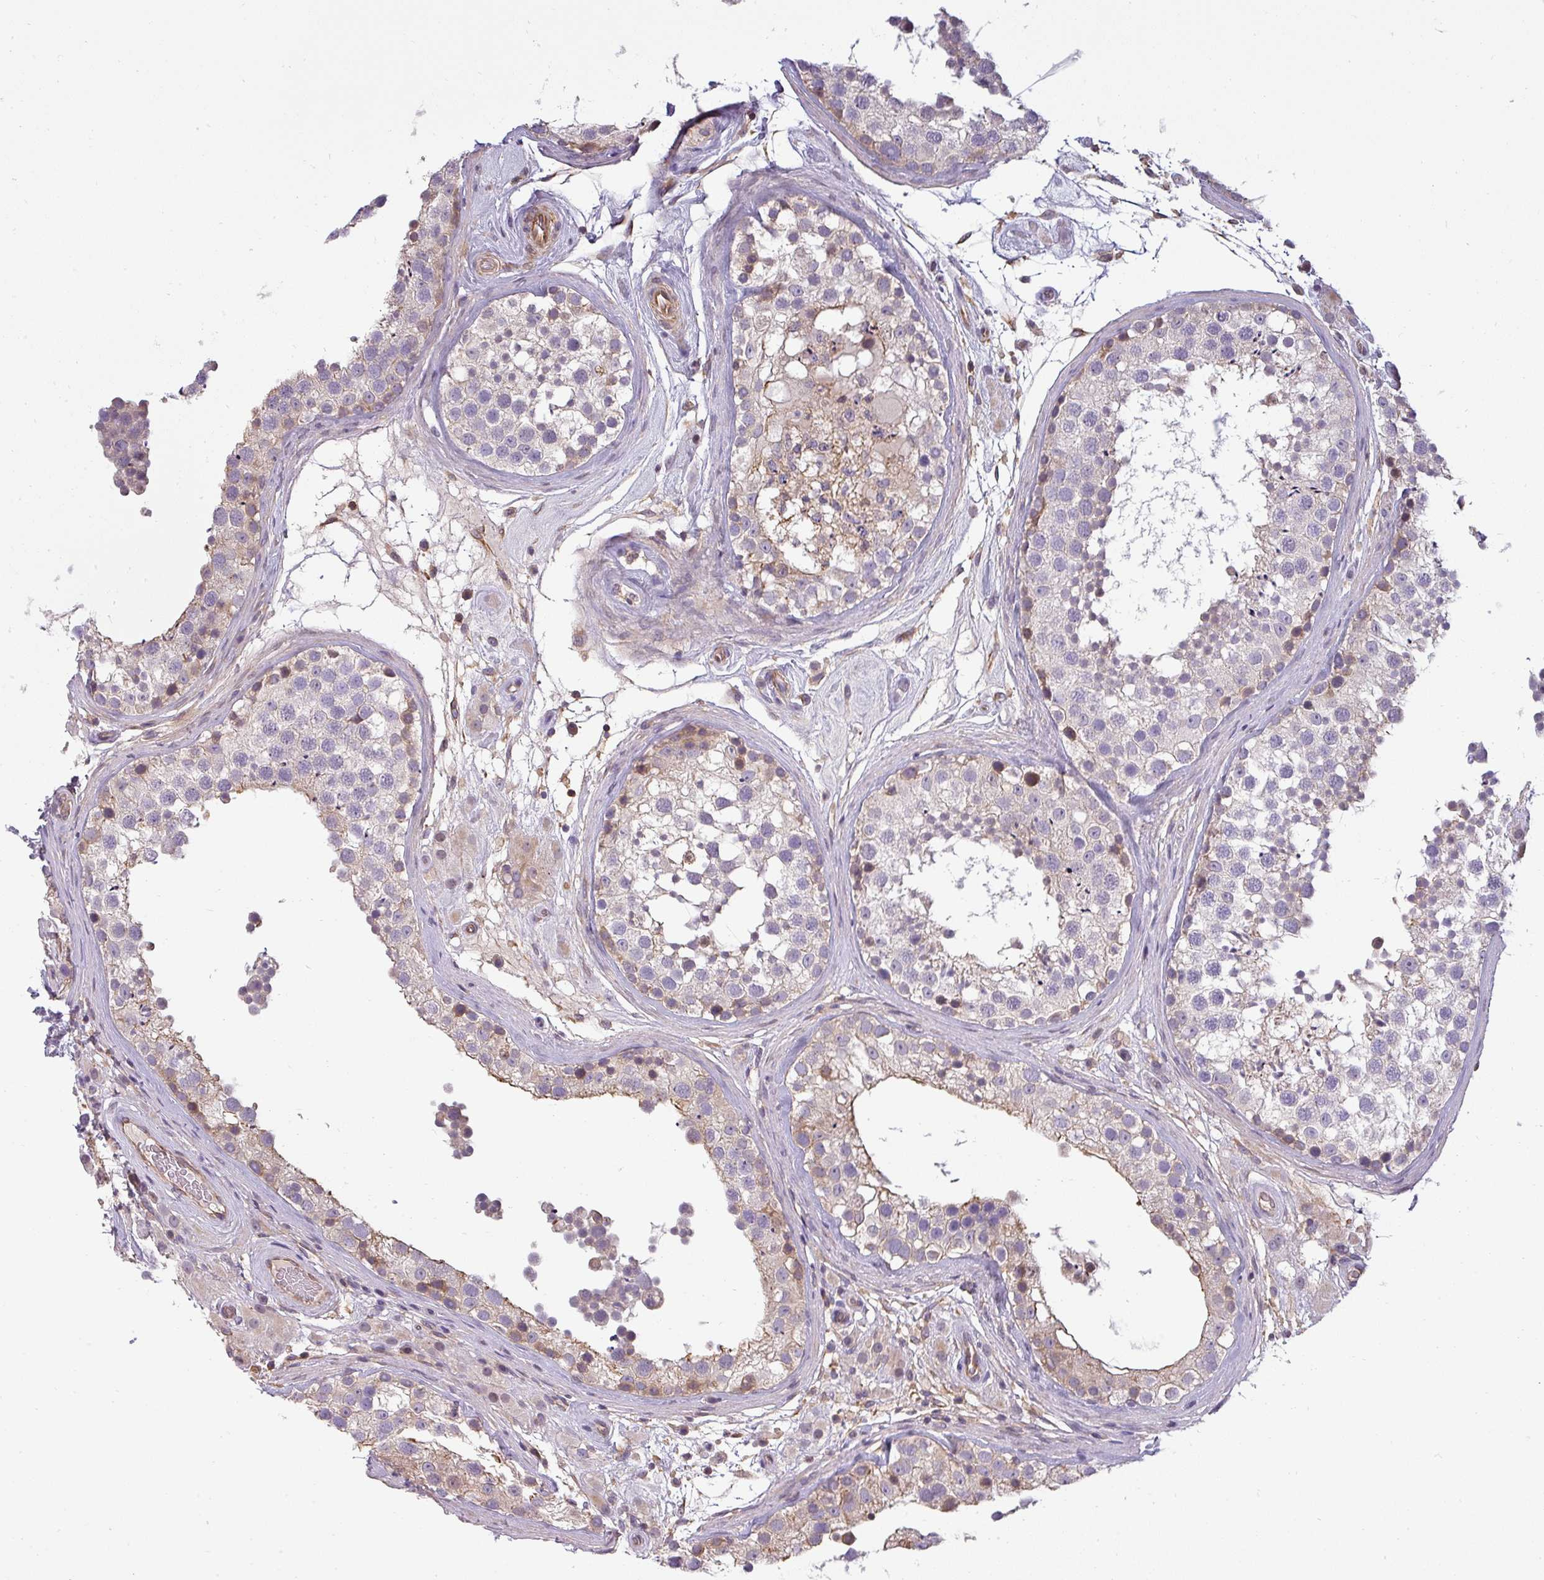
{"staining": {"intensity": "weak", "quantity": "<25%", "location": "cytoplasmic/membranous"}, "tissue": "testis", "cell_type": "Cells in seminiferous ducts", "image_type": "normal", "snomed": [{"axis": "morphology", "description": "Normal tissue, NOS"}, {"axis": "topography", "description": "Testis"}], "caption": "High power microscopy image of an IHC histopathology image of benign testis, revealing no significant positivity in cells in seminiferous ducts.", "gene": "ZNF835", "patient": {"sex": "male", "age": 46}}